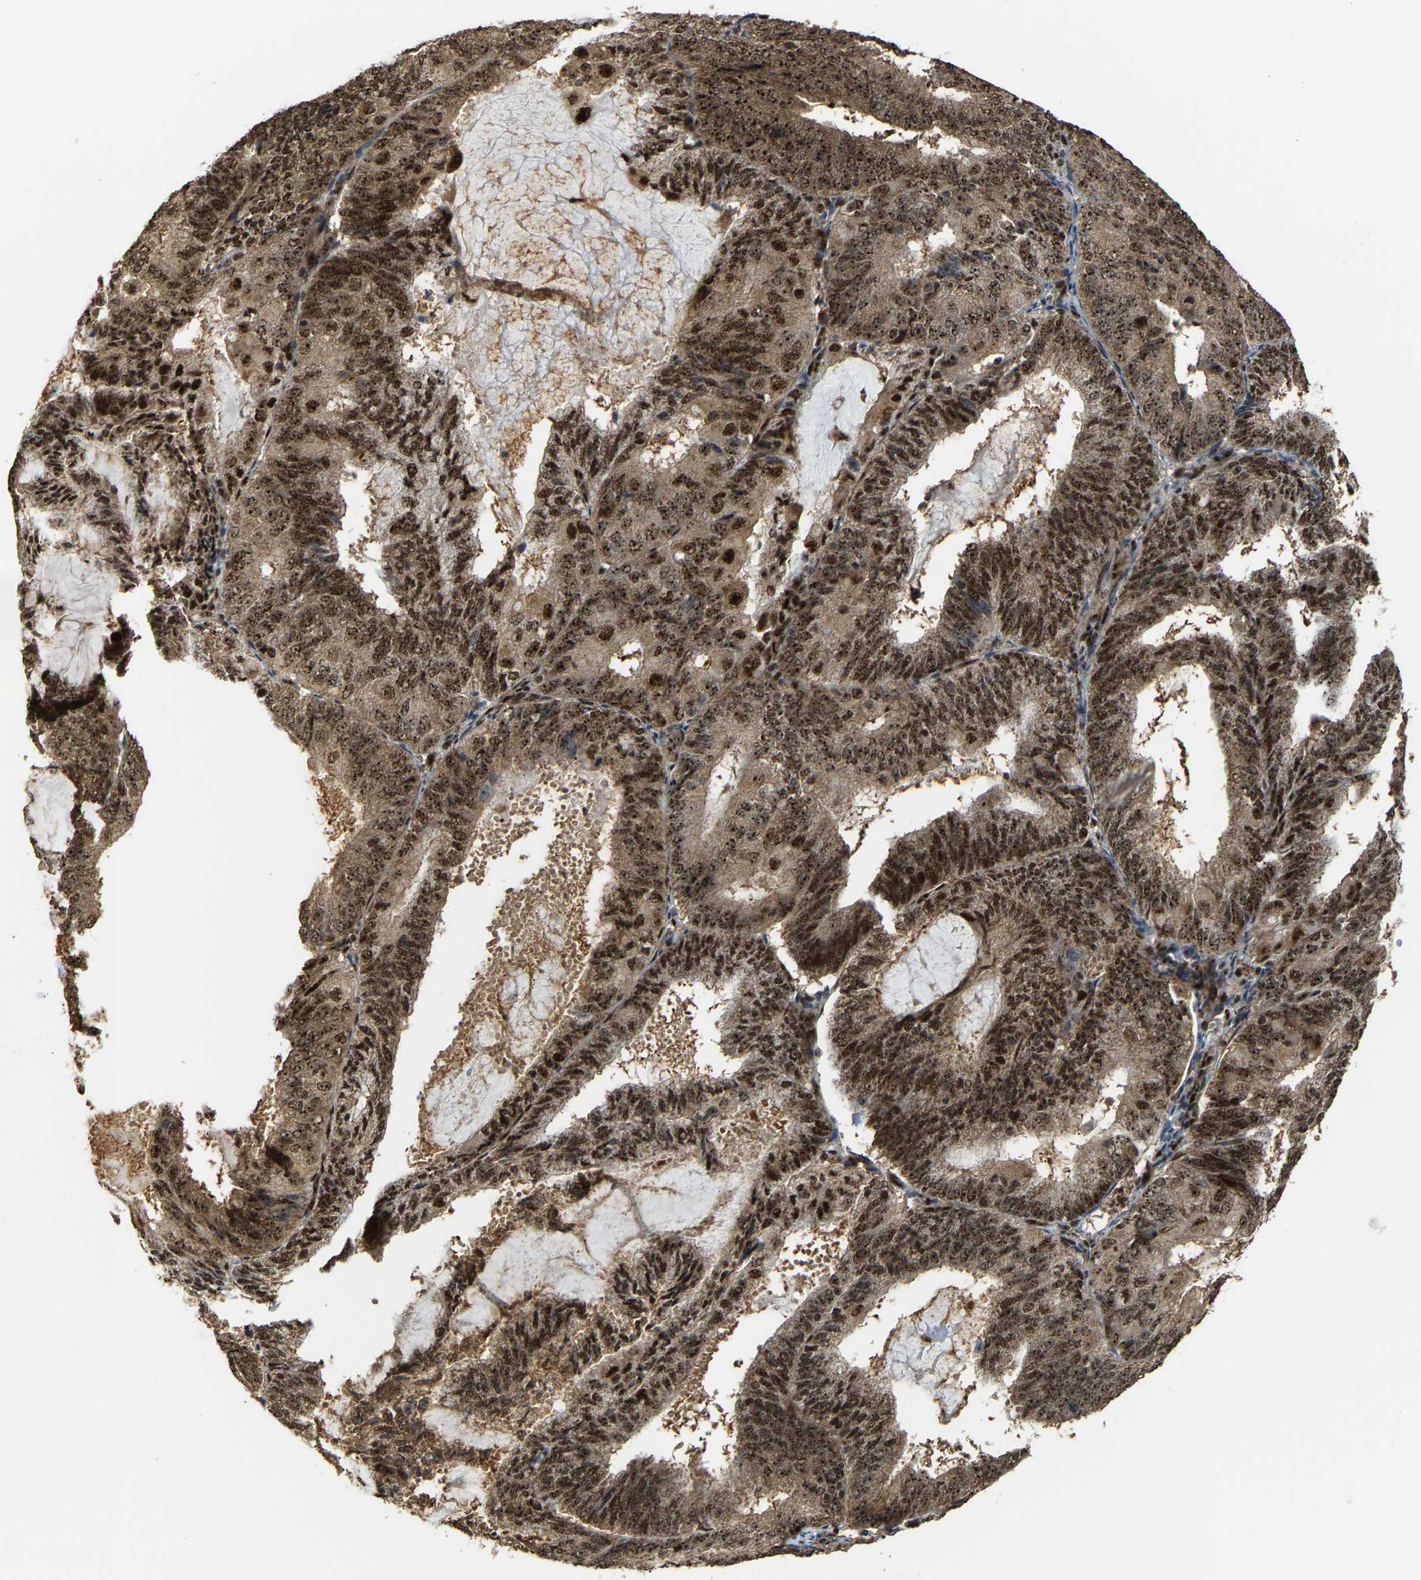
{"staining": {"intensity": "strong", "quantity": ">75%", "location": "cytoplasmic/membranous,nuclear"}, "tissue": "endometrial cancer", "cell_type": "Tumor cells", "image_type": "cancer", "snomed": [{"axis": "morphology", "description": "Adenocarcinoma, NOS"}, {"axis": "topography", "description": "Endometrium"}], "caption": "Endometrial cancer (adenocarcinoma) stained with IHC demonstrates strong cytoplasmic/membranous and nuclear staining in approximately >75% of tumor cells. The staining is performed using DAB (3,3'-diaminobenzidine) brown chromogen to label protein expression. The nuclei are counter-stained blue using hematoxylin.", "gene": "ZNF687", "patient": {"sex": "female", "age": 81}}